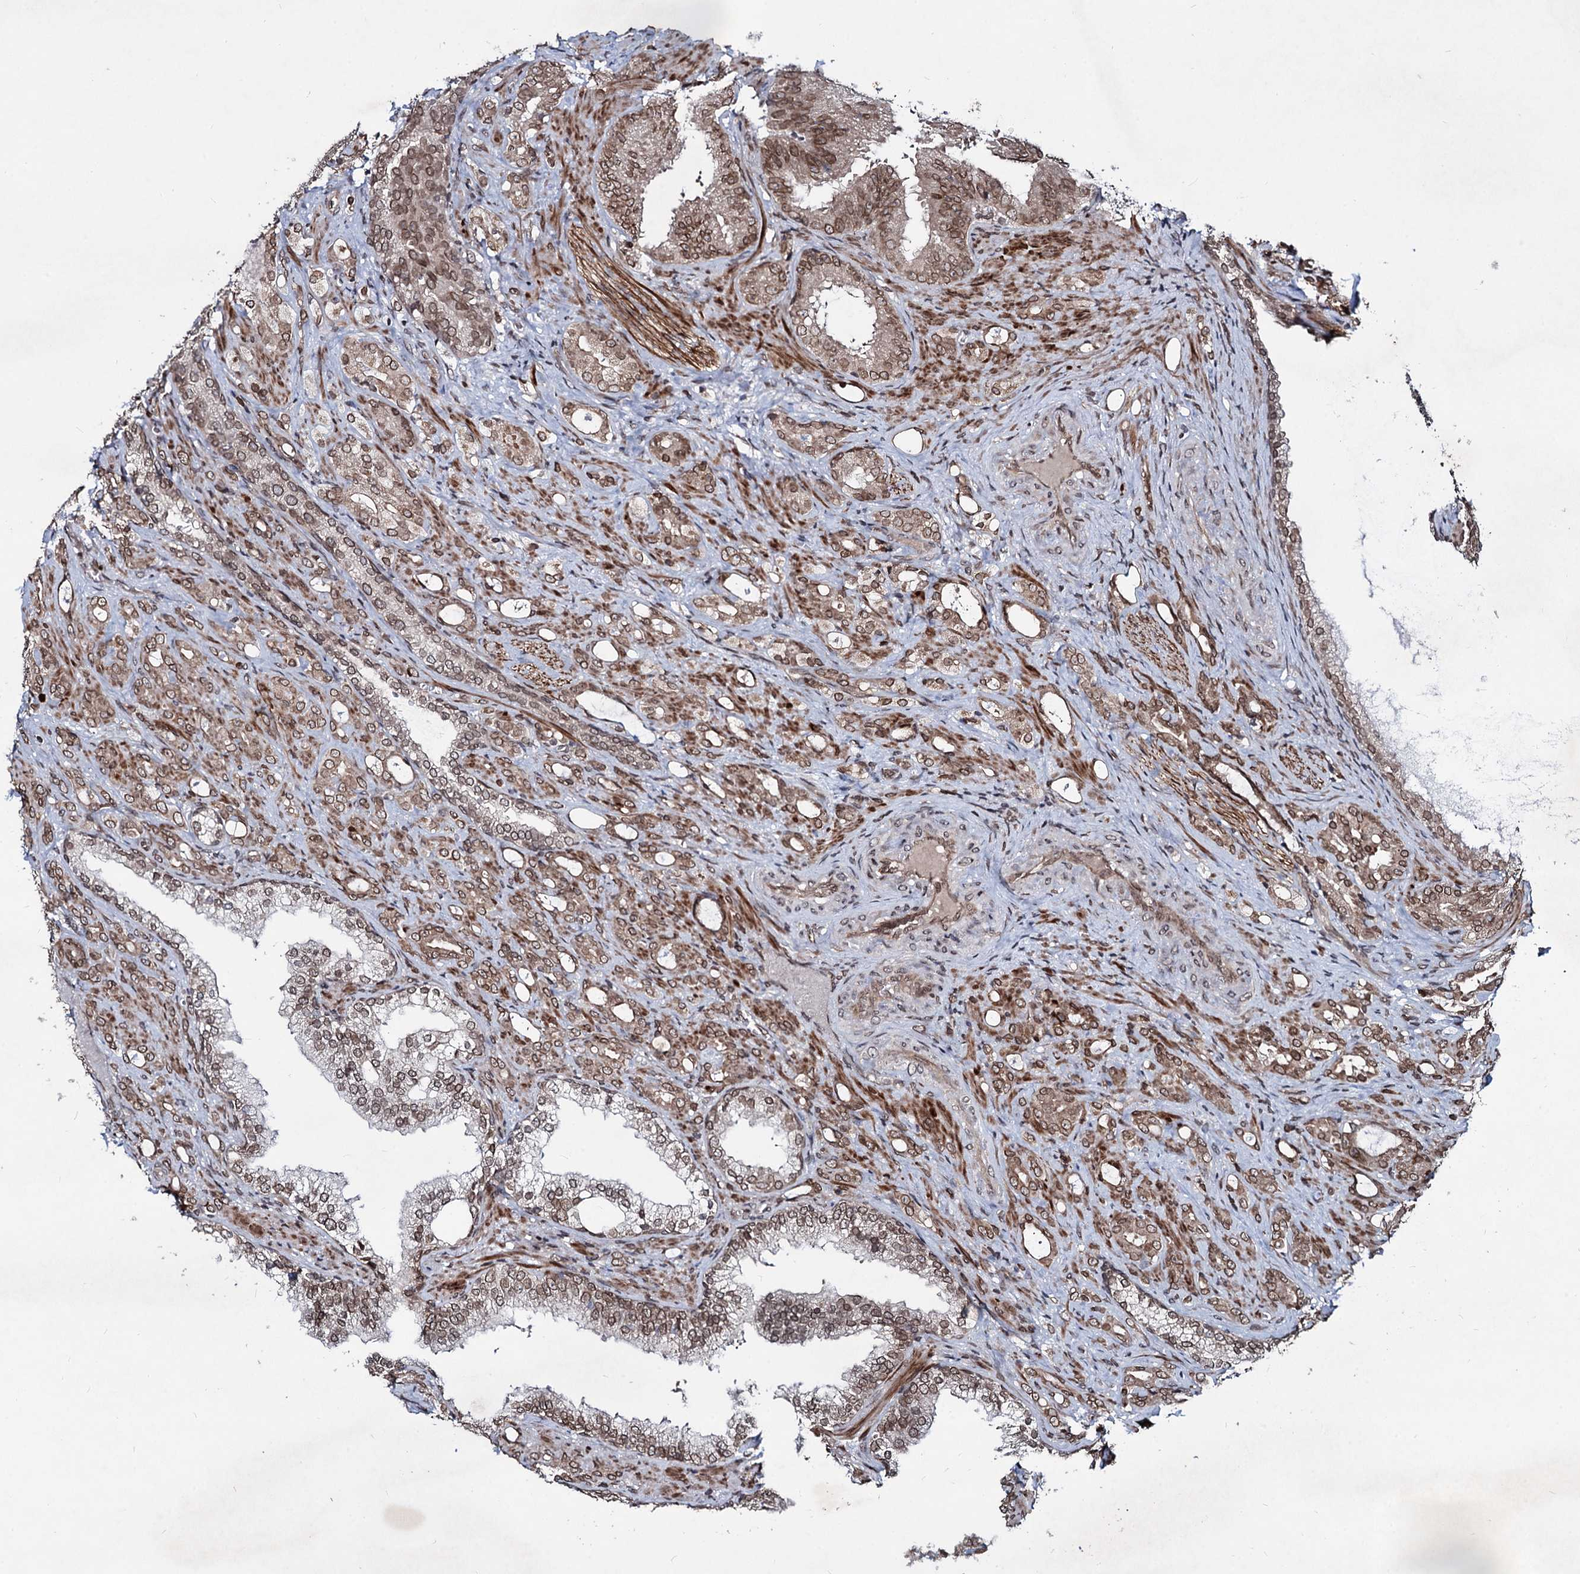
{"staining": {"intensity": "moderate", "quantity": ">75%", "location": "cytoplasmic/membranous,nuclear"}, "tissue": "prostate cancer", "cell_type": "Tumor cells", "image_type": "cancer", "snomed": [{"axis": "morphology", "description": "Adenocarcinoma, High grade"}, {"axis": "topography", "description": "Prostate"}], "caption": "Immunohistochemical staining of high-grade adenocarcinoma (prostate) demonstrates medium levels of moderate cytoplasmic/membranous and nuclear positivity in about >75% of tumor cells. (DAB = brown stain, brightfield microscopy at high magnification).", "gene": "RNF6", "patient": {"sex": "male", "age": 72}}